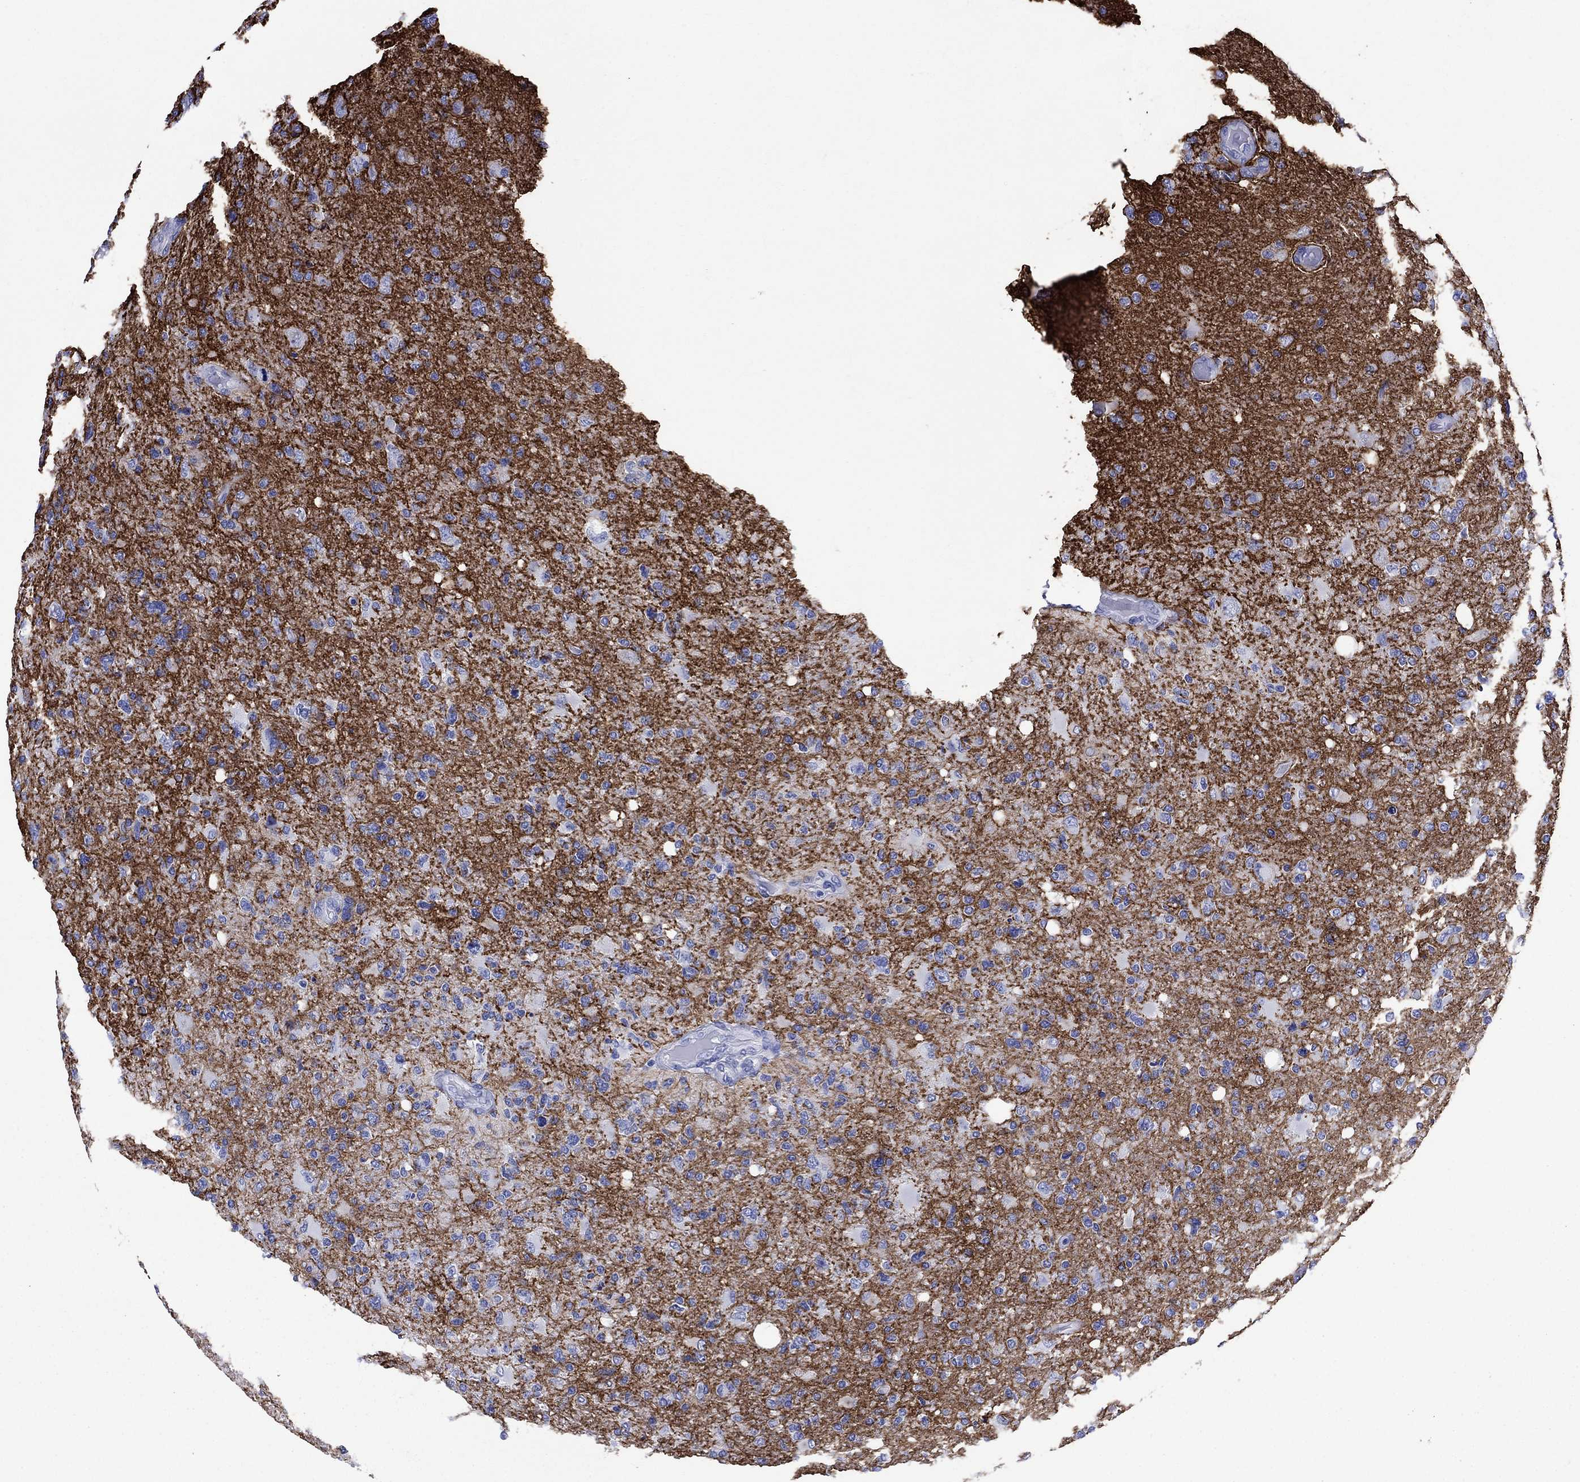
{"staining": {"intensity": "negative", "quantity": "none", "location": "none"}, "tissue": "glioma", "cell_type": "Tumor cells", "image_type": "cancer", "snomed": [{"axis": "morphology", "description": "Glioma, malignant, High grade"}, {"axis": "topography", "description": "Cerebral cortex"}], "caption": "Immunohistochemistry (IHC) image of neoplastic tissue: human glioma stained with DAB (3,3'-diaminobenzidine) shows no significant protein positivity in tumor cells.", "gene": "SLC1A2", "patient": {"sex": "male", "age": 70}}